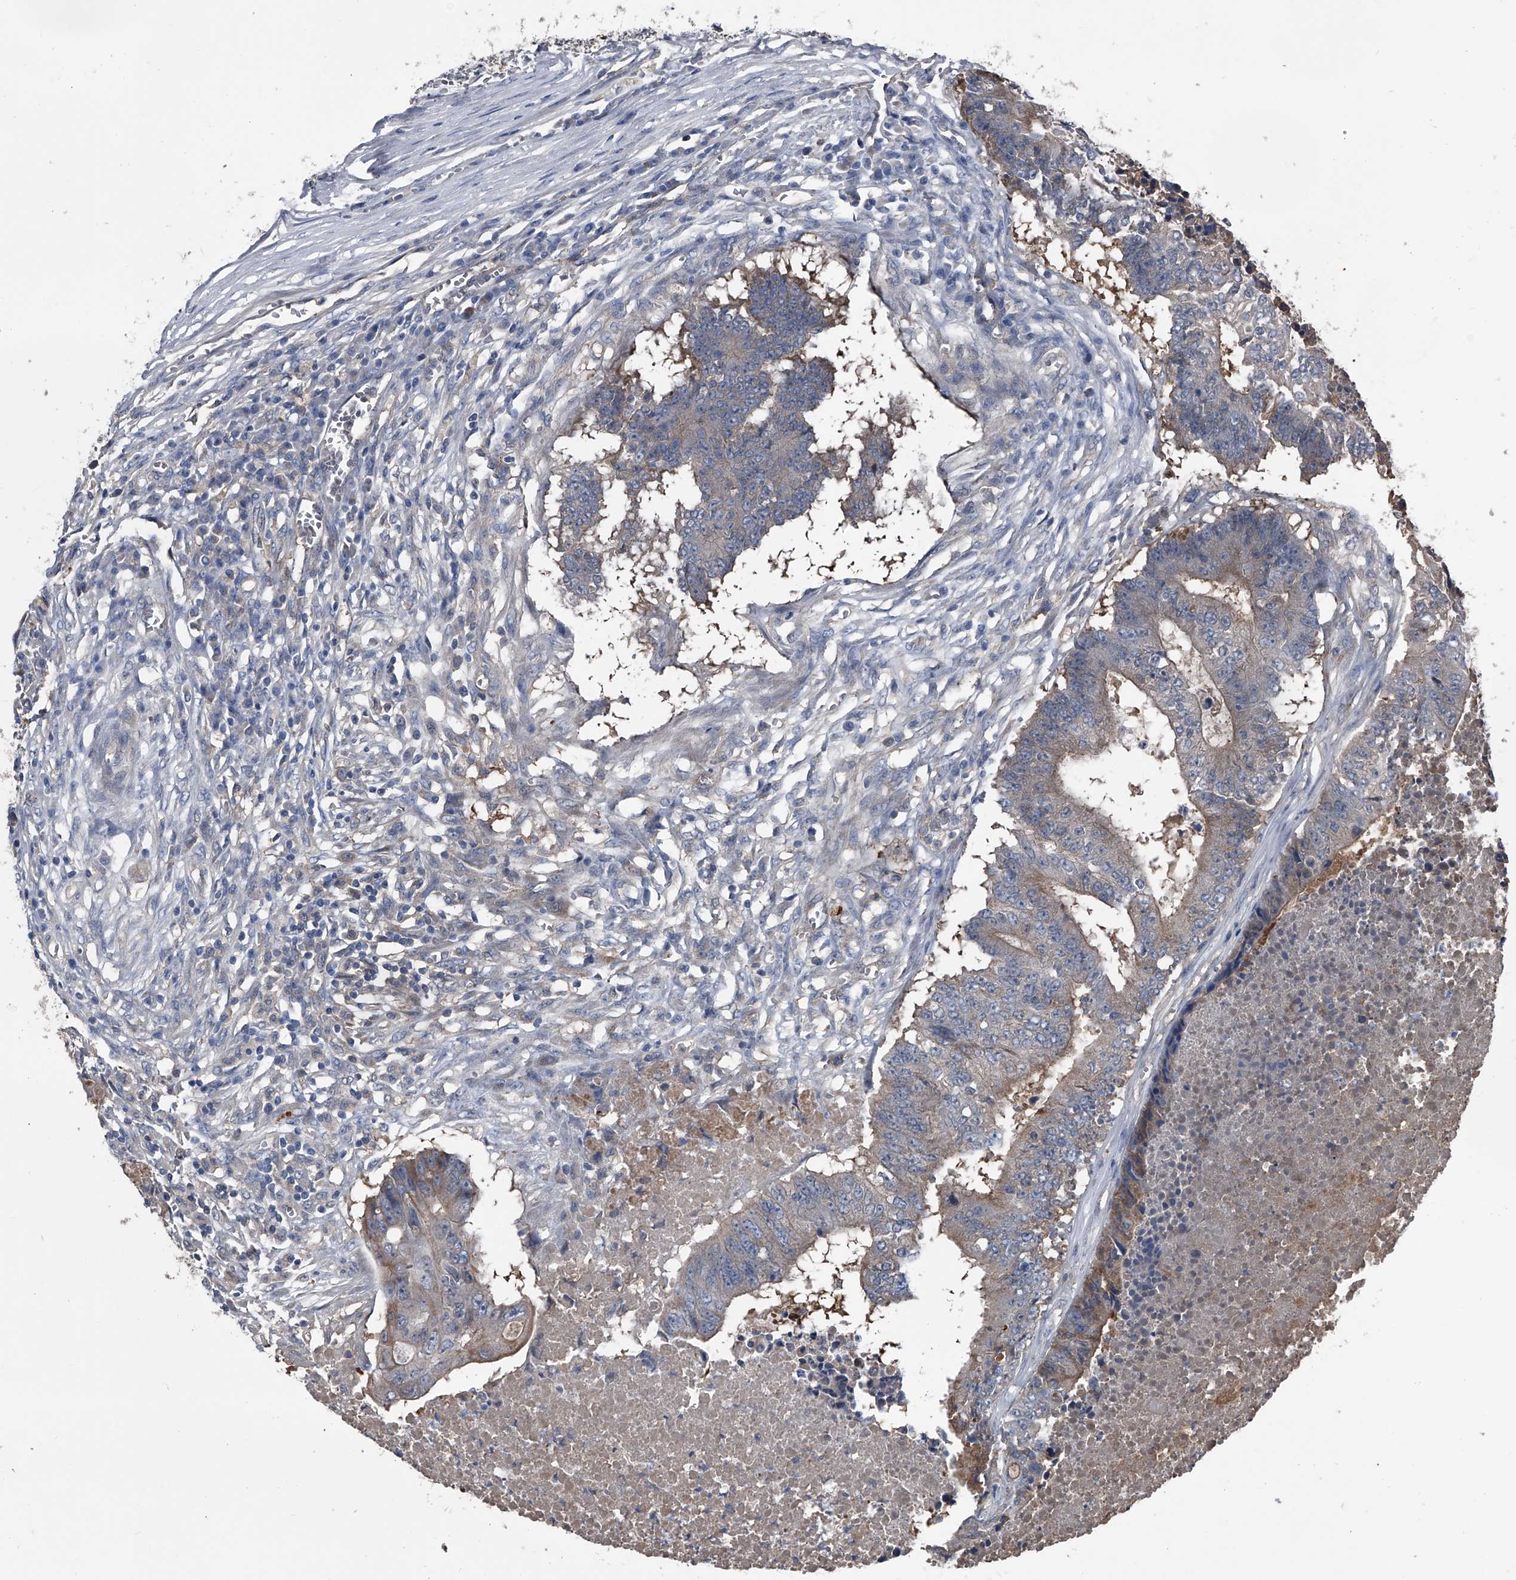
{"staining": {"intensity": "weak", "quantity": "25%-75%", "location": "cytoplasmic/membranous"}, "tissue": "colorectal cancer", "cell_type": "Tumor cells", "image_type": "cancer", "snomed": [{"axis": "morphology", "description": "Adenocarcinoma, NOS"}, {"axis": "topography", "description": "Colon"}], "caption": "Colorectal cancer stained with a protein marker exhibits weak staining in tumor cells.", "gene": "KIF13A", "patient": {"sex": "male", "age": 87}}